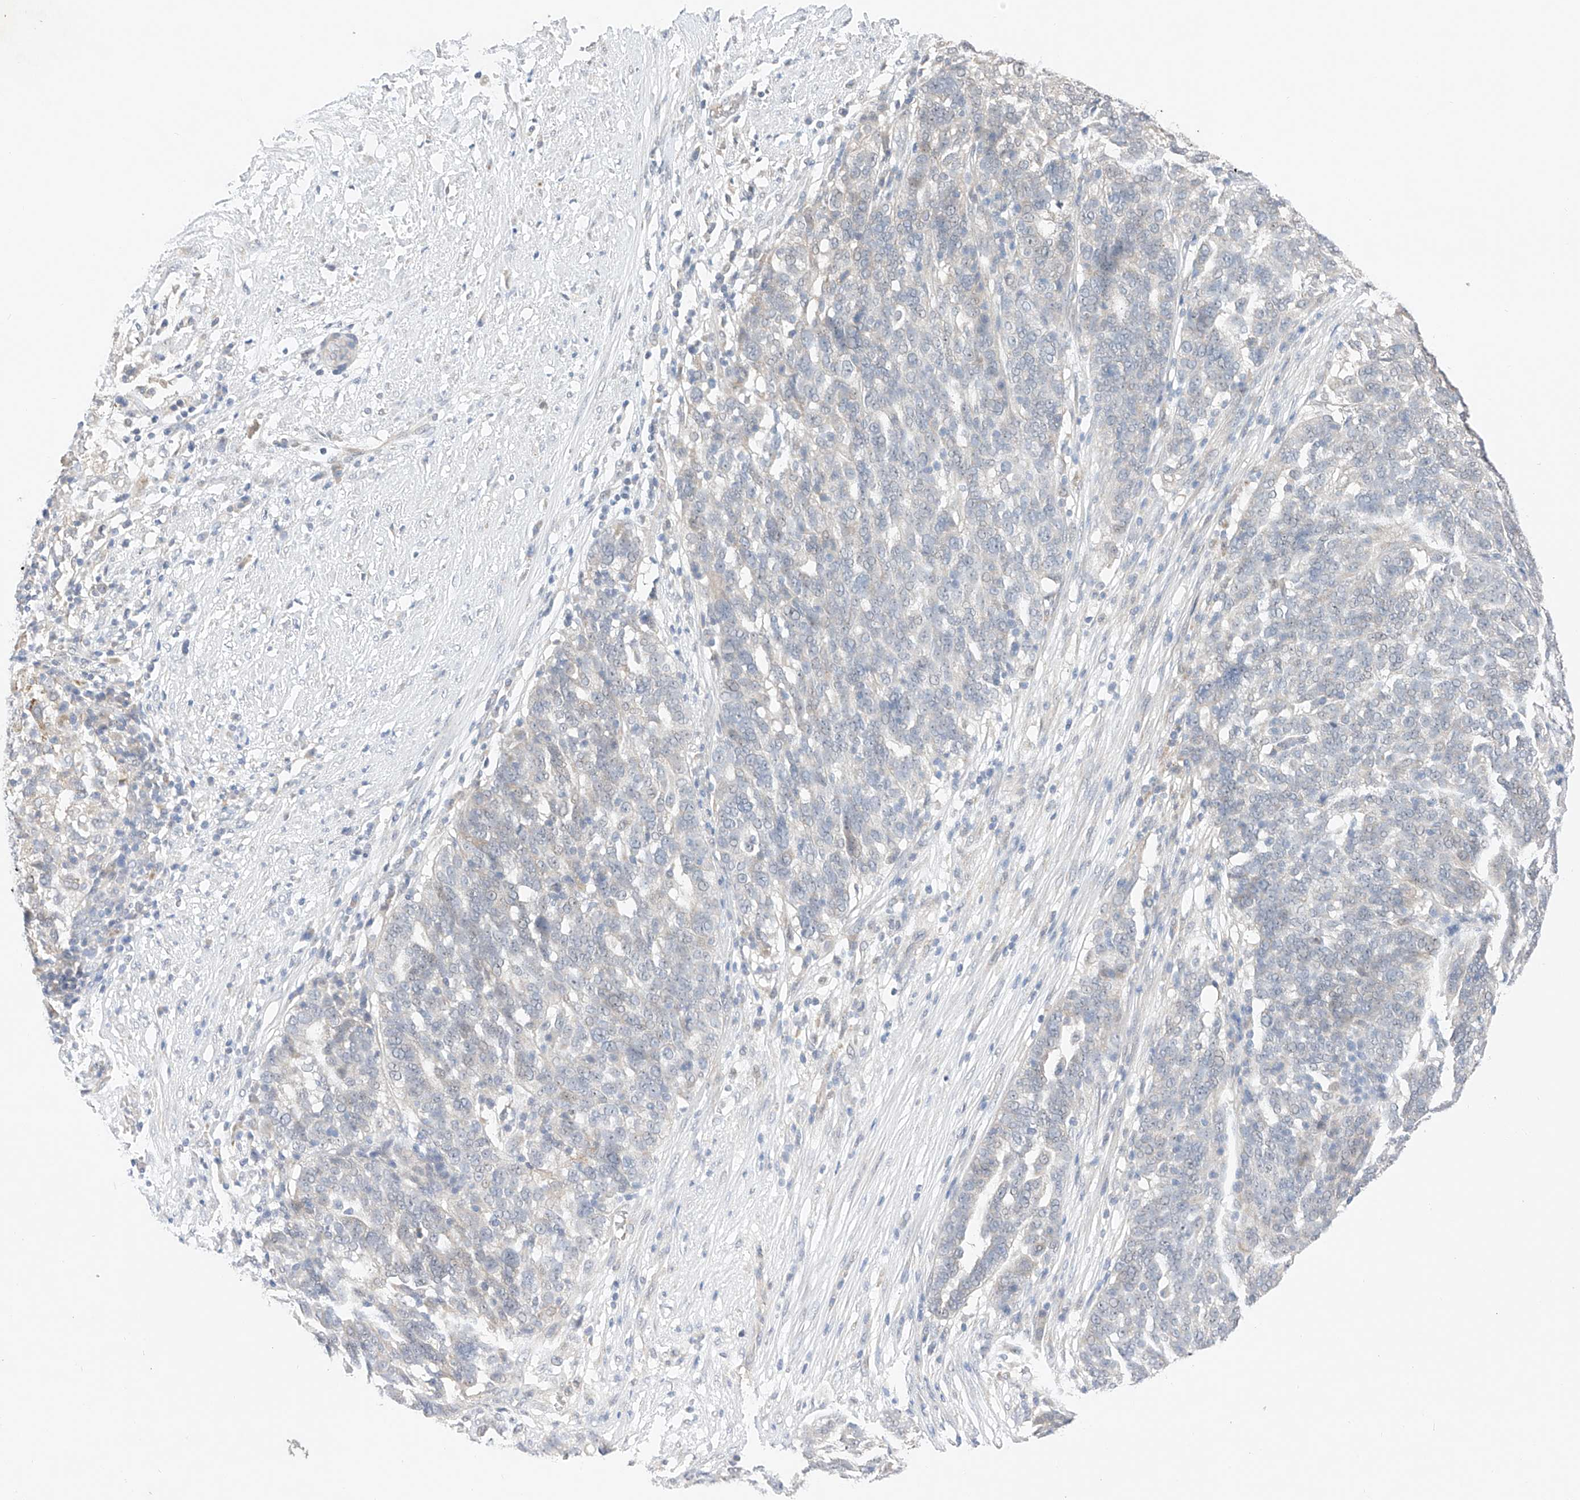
{"staining": {"intensity": "negative", "quantity": "none", "location": "none"}, "tissue": "ovarian cancer", "cell_type": "Tumor cells", "image_type": "cancer", "snomed": [{"axis": "morphology", "description": "Cystadenocarcinoma, serous, NOS"}, {"axis": "topography", "description": "Ovary"}], "caption": "An image of human ovarian cancer (serous cystadenocarcinoma) is negative for staining in tumor cells. The staining is performed using DAB brown chromogen with nuclei counter-stained in using hematoxylin.", "gene": "IL22RA2", "patient": {"sex": "female", "age": 59}}